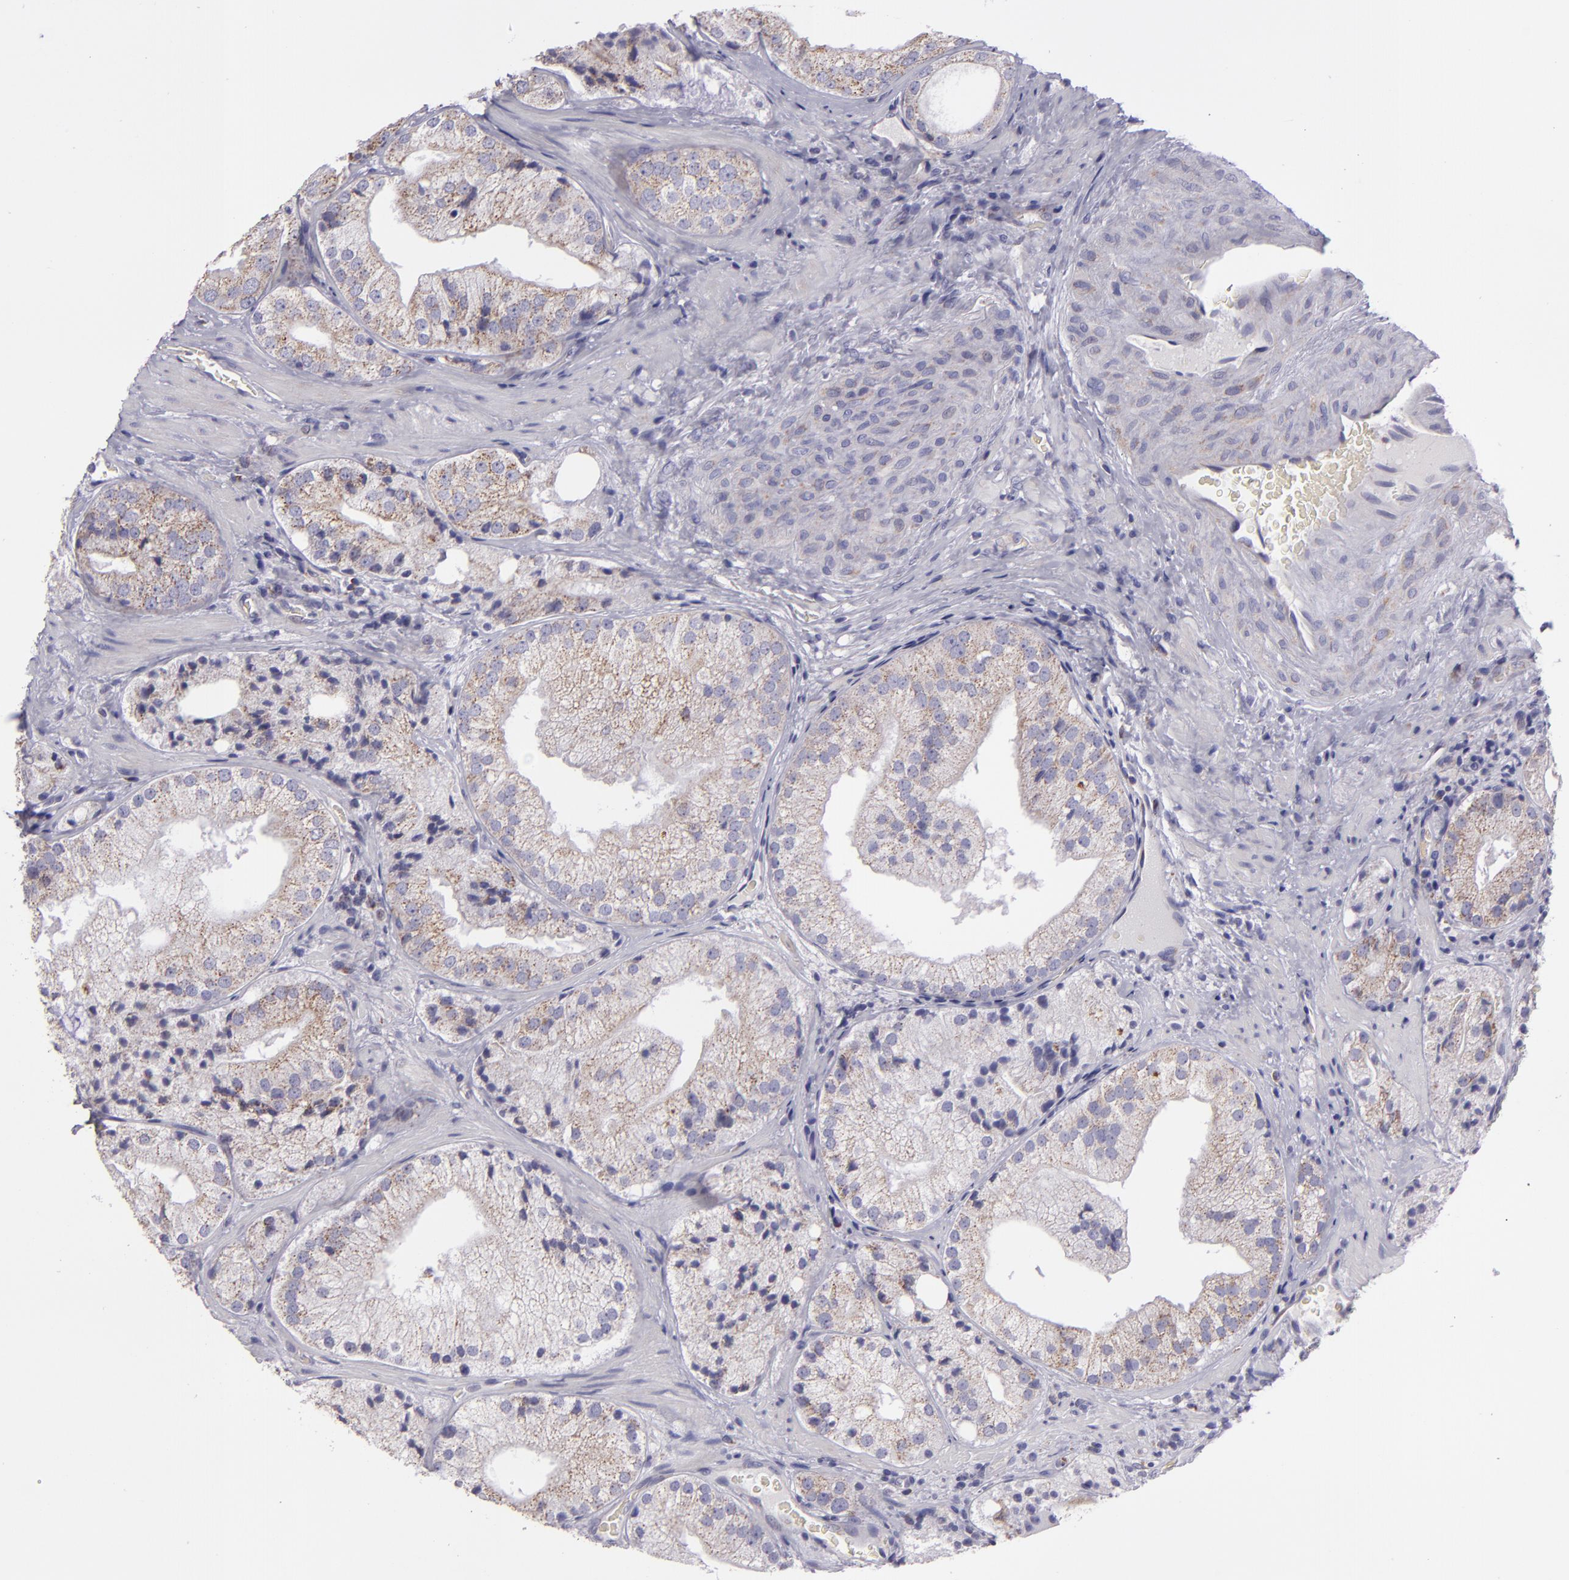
{"staining": {"intensity": "weak", "quantity": ">75%", "location": "cytoplasmic/membranous"}, "tissue": "prostate cancer", "cell_type": "Tumor cells", "image_type": "cancer", "snomed": [{"axis": "morphology", "description": "Adenocarcinoma, Low grade"}, {"axis": "topography", "description": "Prostate"}], "caption": "DAB (3,3'-diaminobenzidine) immunohistochemical staining of low-grade adenocarcinoma (prostate) exhibits weak cytoplasmic/membranous protein expression in about >75% of tumor cells. (Stains: DAB in brown, nuclei in blue, Microscopy: brightfield microscopy at high magnification).", "gene": "HSPD1", "patient": {"sex": "male", "age": 60}}